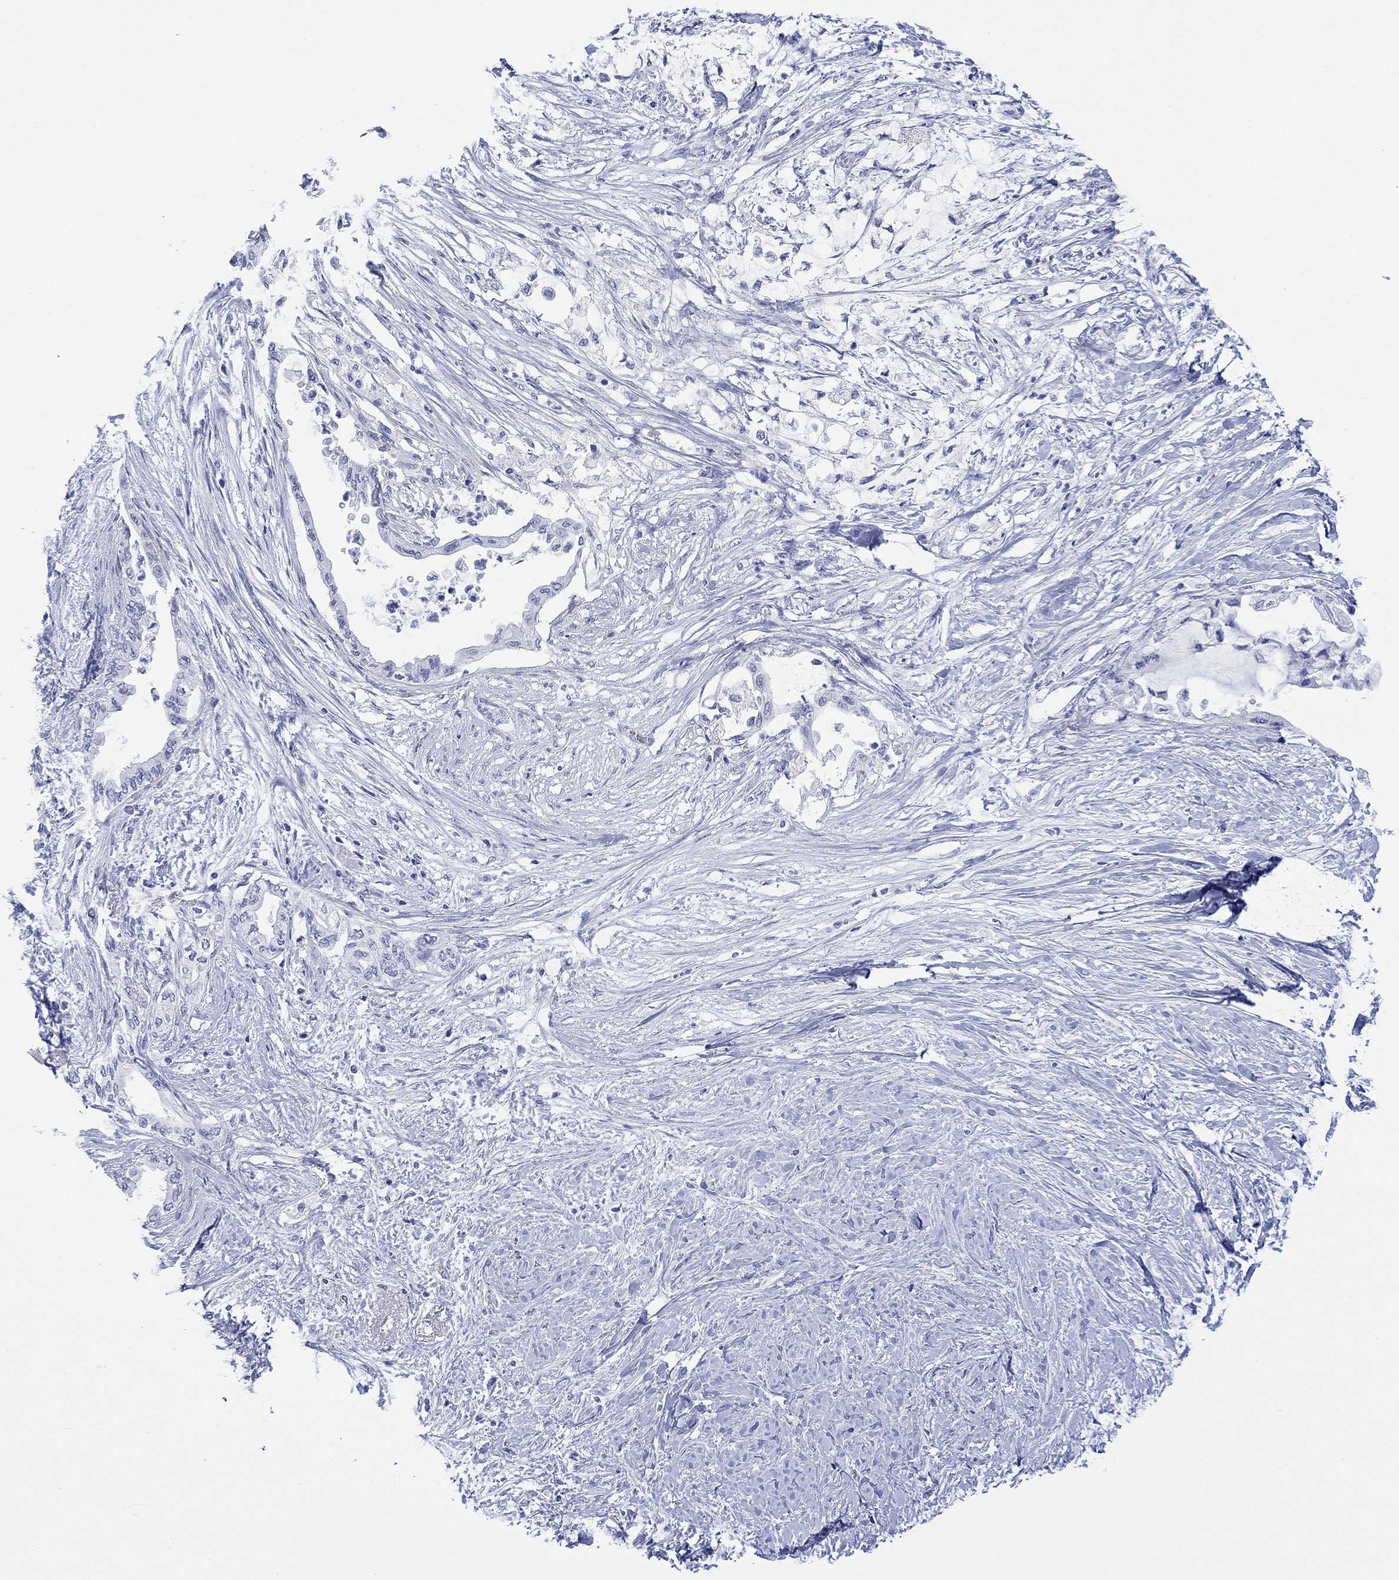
{"staining": {"intensity": "negative", "quantity": "none", "location": "none"}, "tissue": "pancreatic cancer", "cell_type": "Tumor cells", "image_type": "cancer", "snomed": [{"axis": "morphology", "description": "Normal tissue, NOS"}, {"axis": "morphology", "description": "Adenocarcinoma, NOS"}, {"axis": "topography", "description": "Pancreas"}, {"axis": "topography", "description": "Duodenum"}], "caption": "High magnification brightfield microscopy of pancreatic cancer (adenocarcinoma) stained with DAB (3,3'-diaminobenzidine) (brown) and counterstained with hematoxylin (blue): tumor cells show no significant positivity.", "gene": "MSI1", "patient": {"sex": "female", "age": 60}}